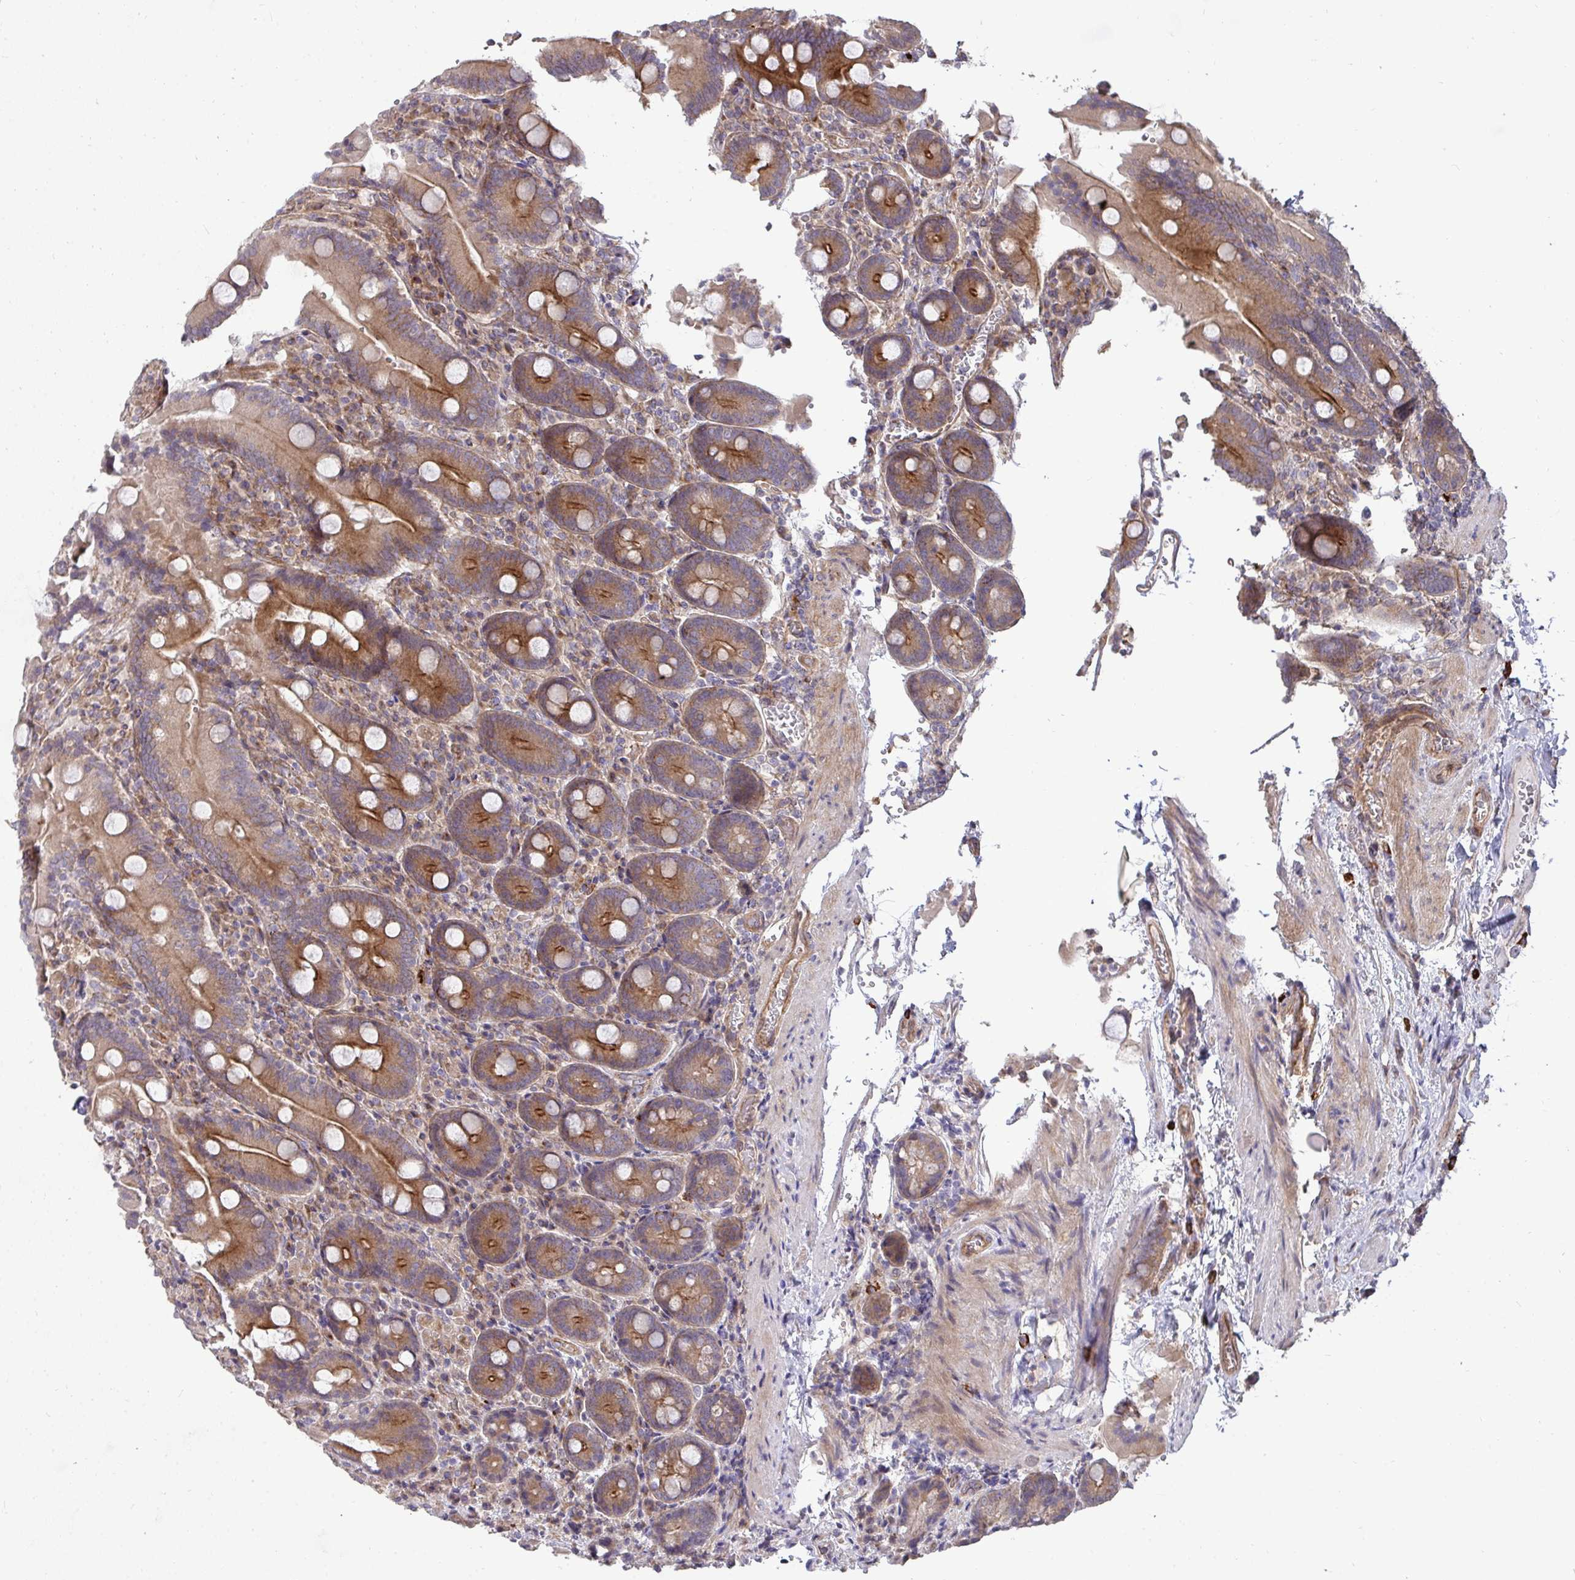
{"staining": {"intensity": "strong", "quantity": "25%-75%", "location": "cytoplasmic/membranous"}, "tissue": "duodenum", "cell_type": "Glandular cells", "image_type": "normal", "snomed": [{"axis": "morphology", "description": "Normal tissue, NOS"}, {"axis": "topography", "description": "Duodenum"}], "caption": "Duodenum stained with a brown dye reveals strong cytoplasmic/membranous positive staining in about 25%-75% of glandular cells.", "gene": "SH2D1B", "patient": {"sex": "female", "age": 62}}